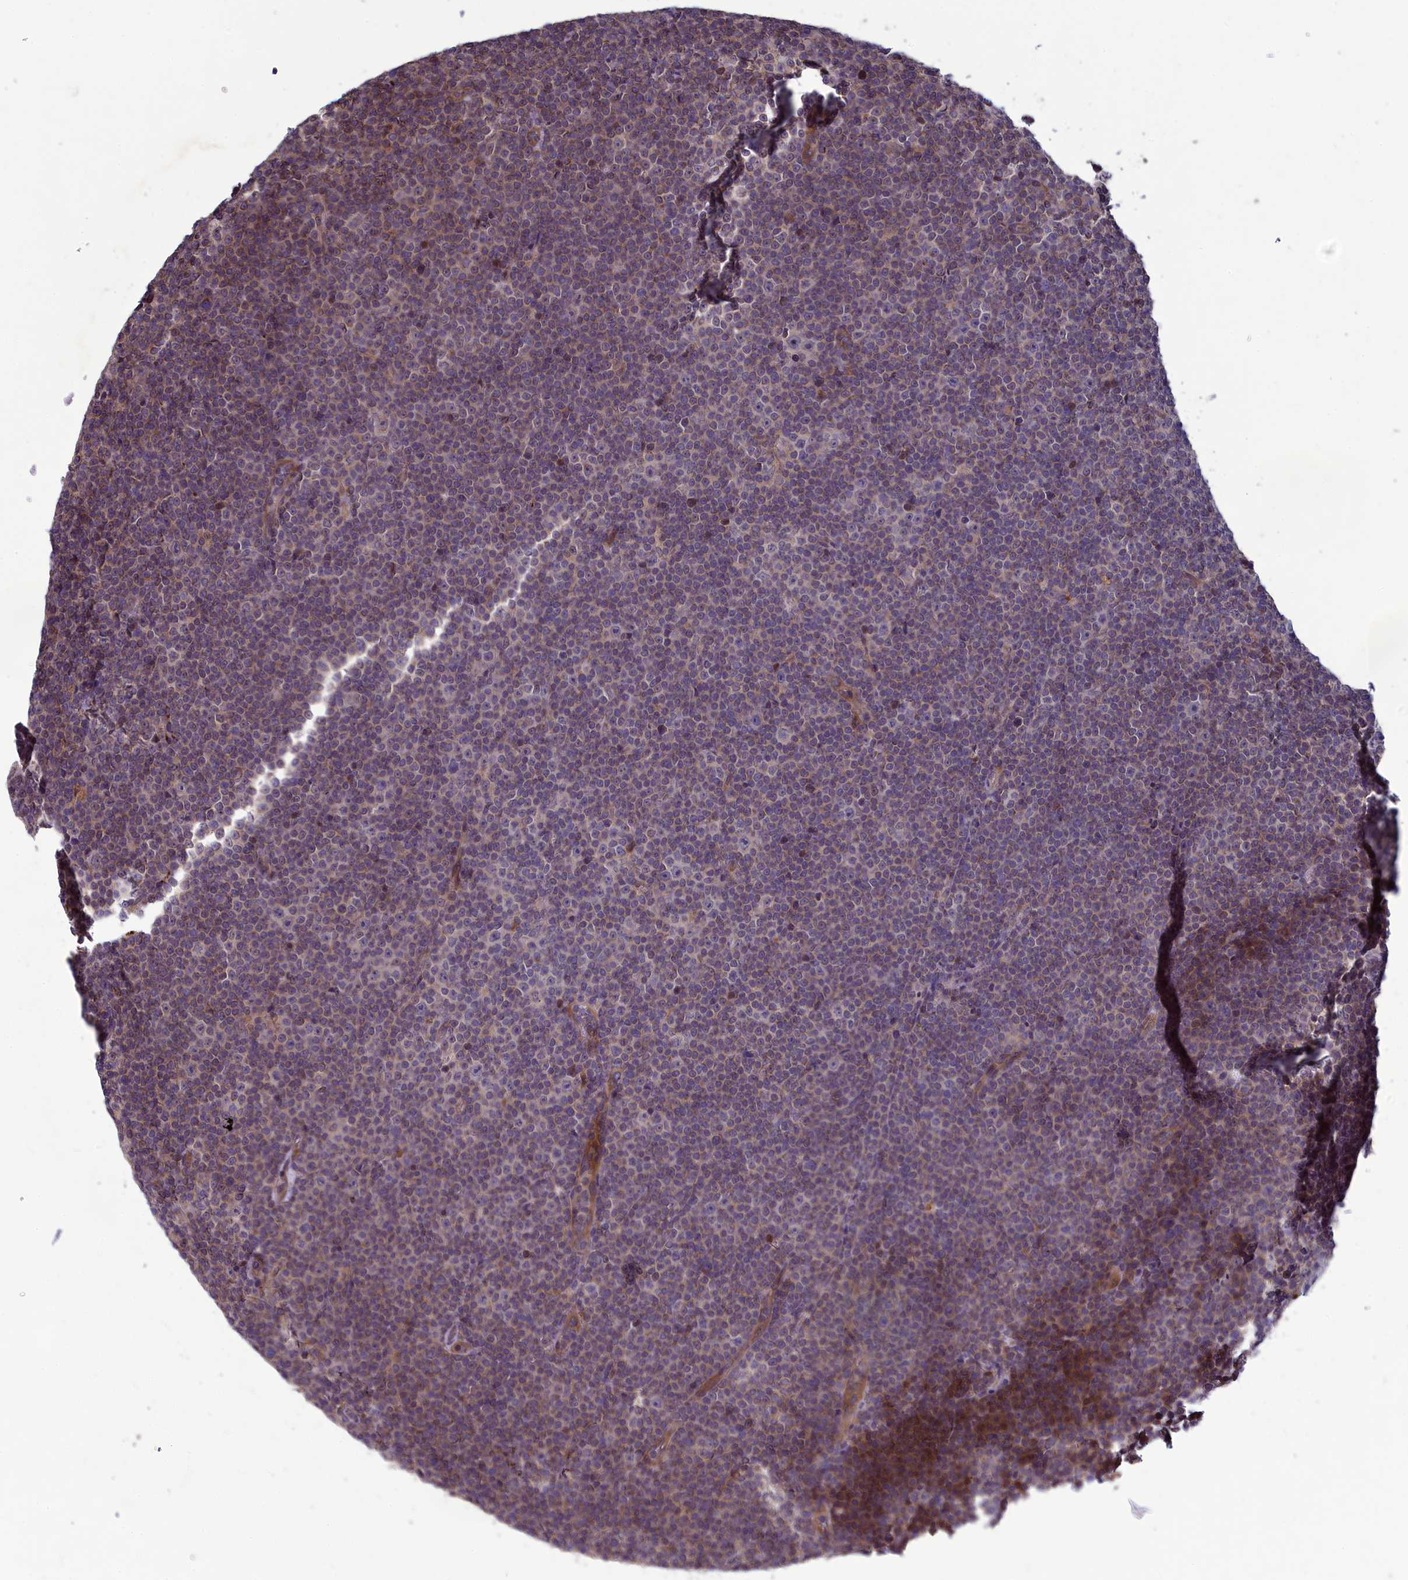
{"staining": {"intensity": "weak", "quantity": "<25%", "location": "cytoplasmic/membranous"}, "tissue": "lymphoma", "cell_type": "Tumor cells", "image_type": "cancer", "snomed": [{"axis": "morphology", "description": "Malignant lymphoma, non-Hodgkin's type, Low grade"}, {"axis": "topography", "description": "Lymph node"}], "caption": "A histopathology image of lymphoma stained for a protein exhibits no brown staining in tumor cells. (Brightfield microscopy of DAB immunohistochemistry (IHC) at high magnification).", "gene": "BLTP2", "patient": {"sex": "female", "age": 67}}